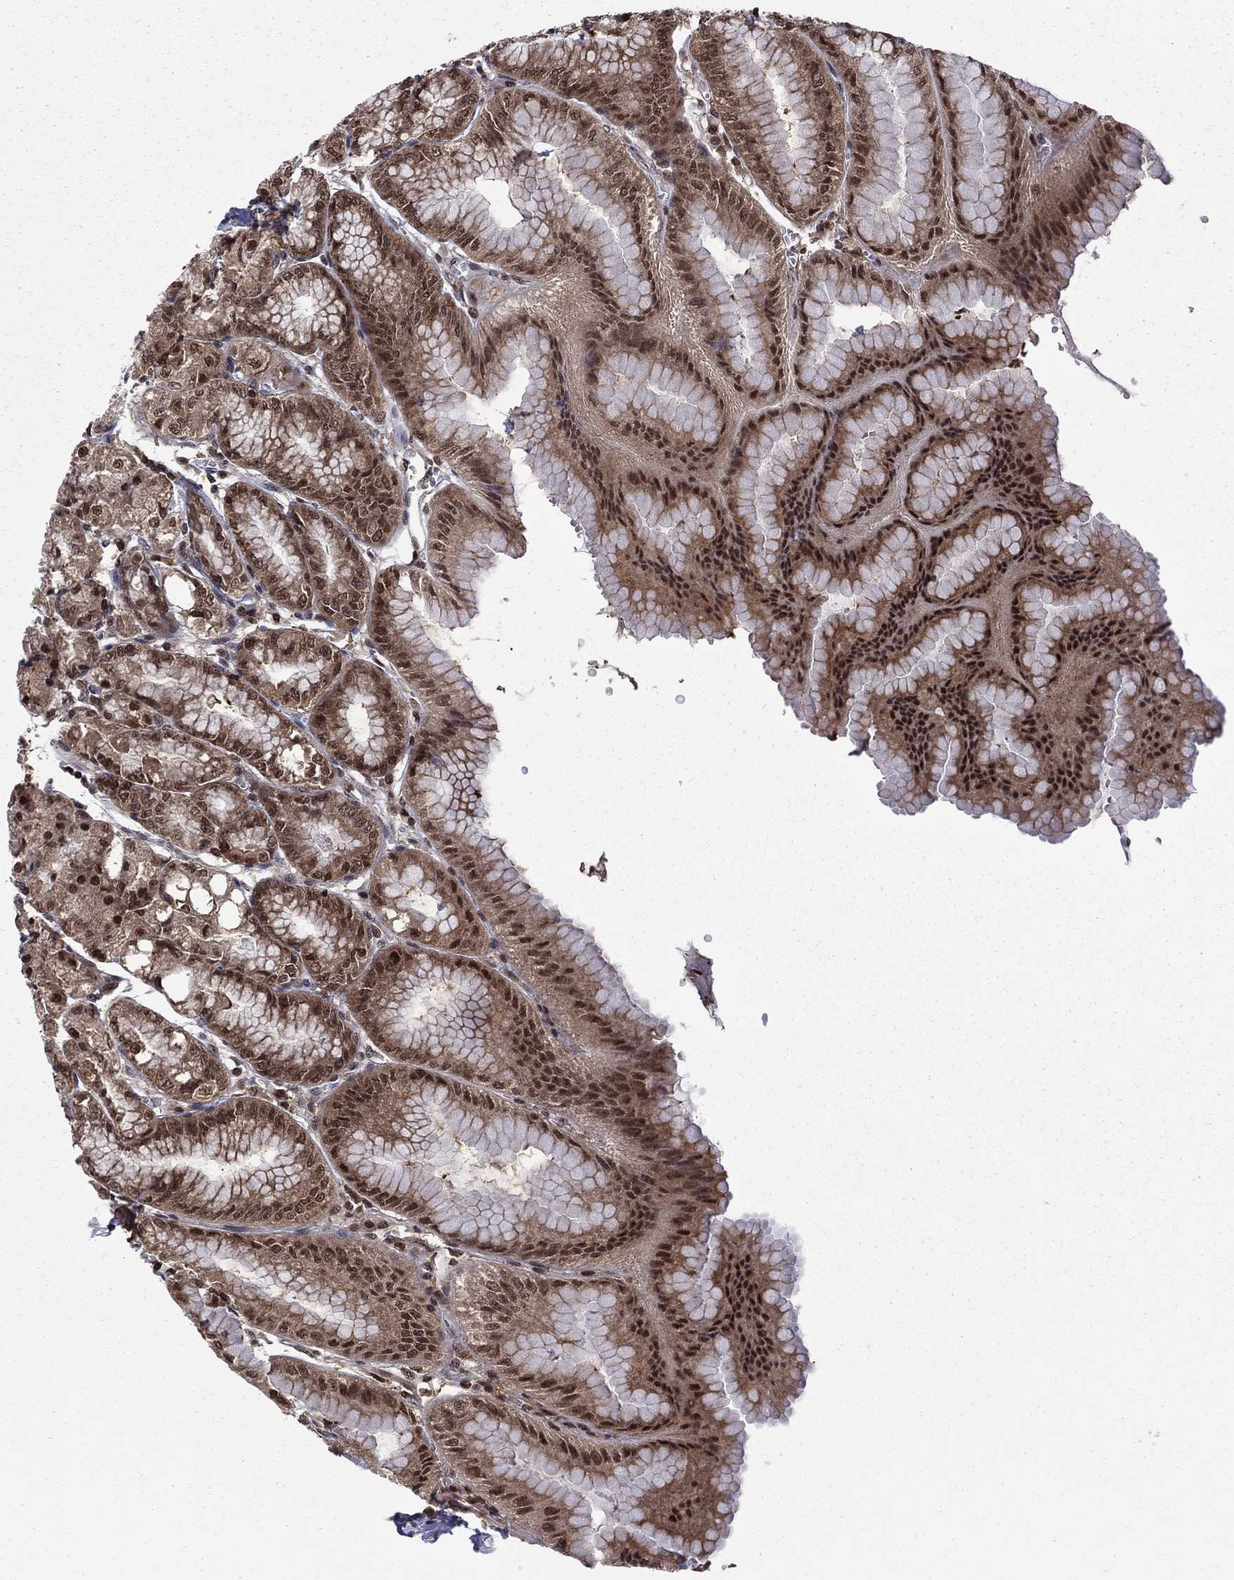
{"staining": {"intensity": "moderate", "quantity": ">75%", "location": "cytoplasmic/membranous,nuclear"}, "tissue": "stomach", "cell_type": "Glandular cells", "image_type": "normal", "snomed": [{"axis": "morphology", "description": "Normal tissue, NOS"}, {"axis": "topography", "description": "Stomach"}], "caption": "Benign stomach was stained to show a protein in brown. There is medium levels of moderate cytoplasmic/membranous,nuclear staining in about >75% of glandular cells.", "gene": "PSMD2", "patient": {"sex": "male", "age": 71}}